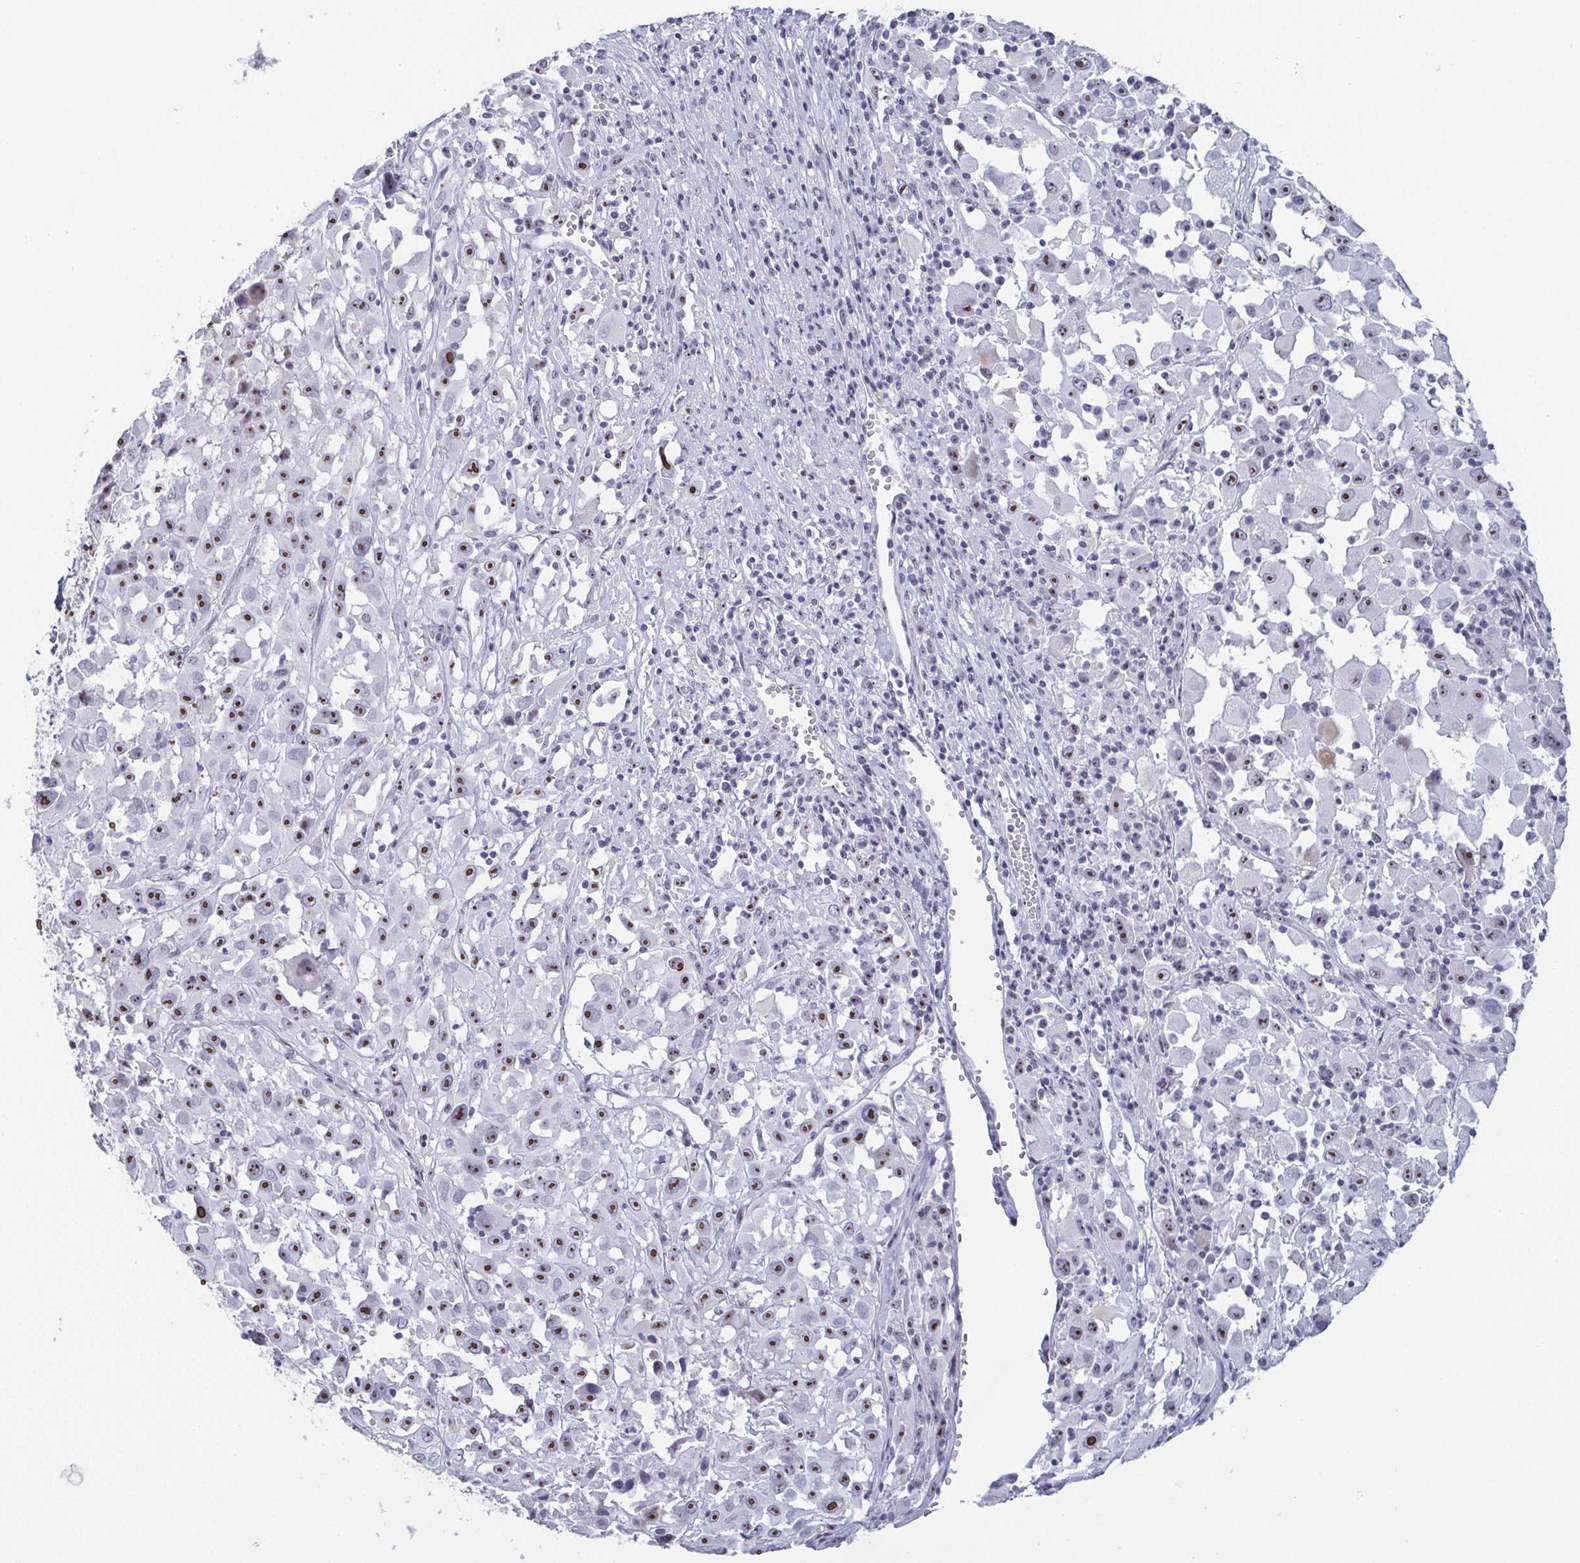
{"staining": {"intensity": "moderate", "quantity": ">75%", "location": "nuclear"}, "tissue": "melanoma", "cell_type": "Tumor cells", "image_type": "cancer", "snomed": [{"axis": "morphology", "description": "Malignant melanoma, Metastatic site"}, {"axis": "topography", "description": "Soft tissue"}], "caption": "Tumor cells display medium levels of moderate nuclear expression in approximately >75% of cells in melanoma.", "gene": "BZW1", "patient": {"sex": "male", "age": 50}}